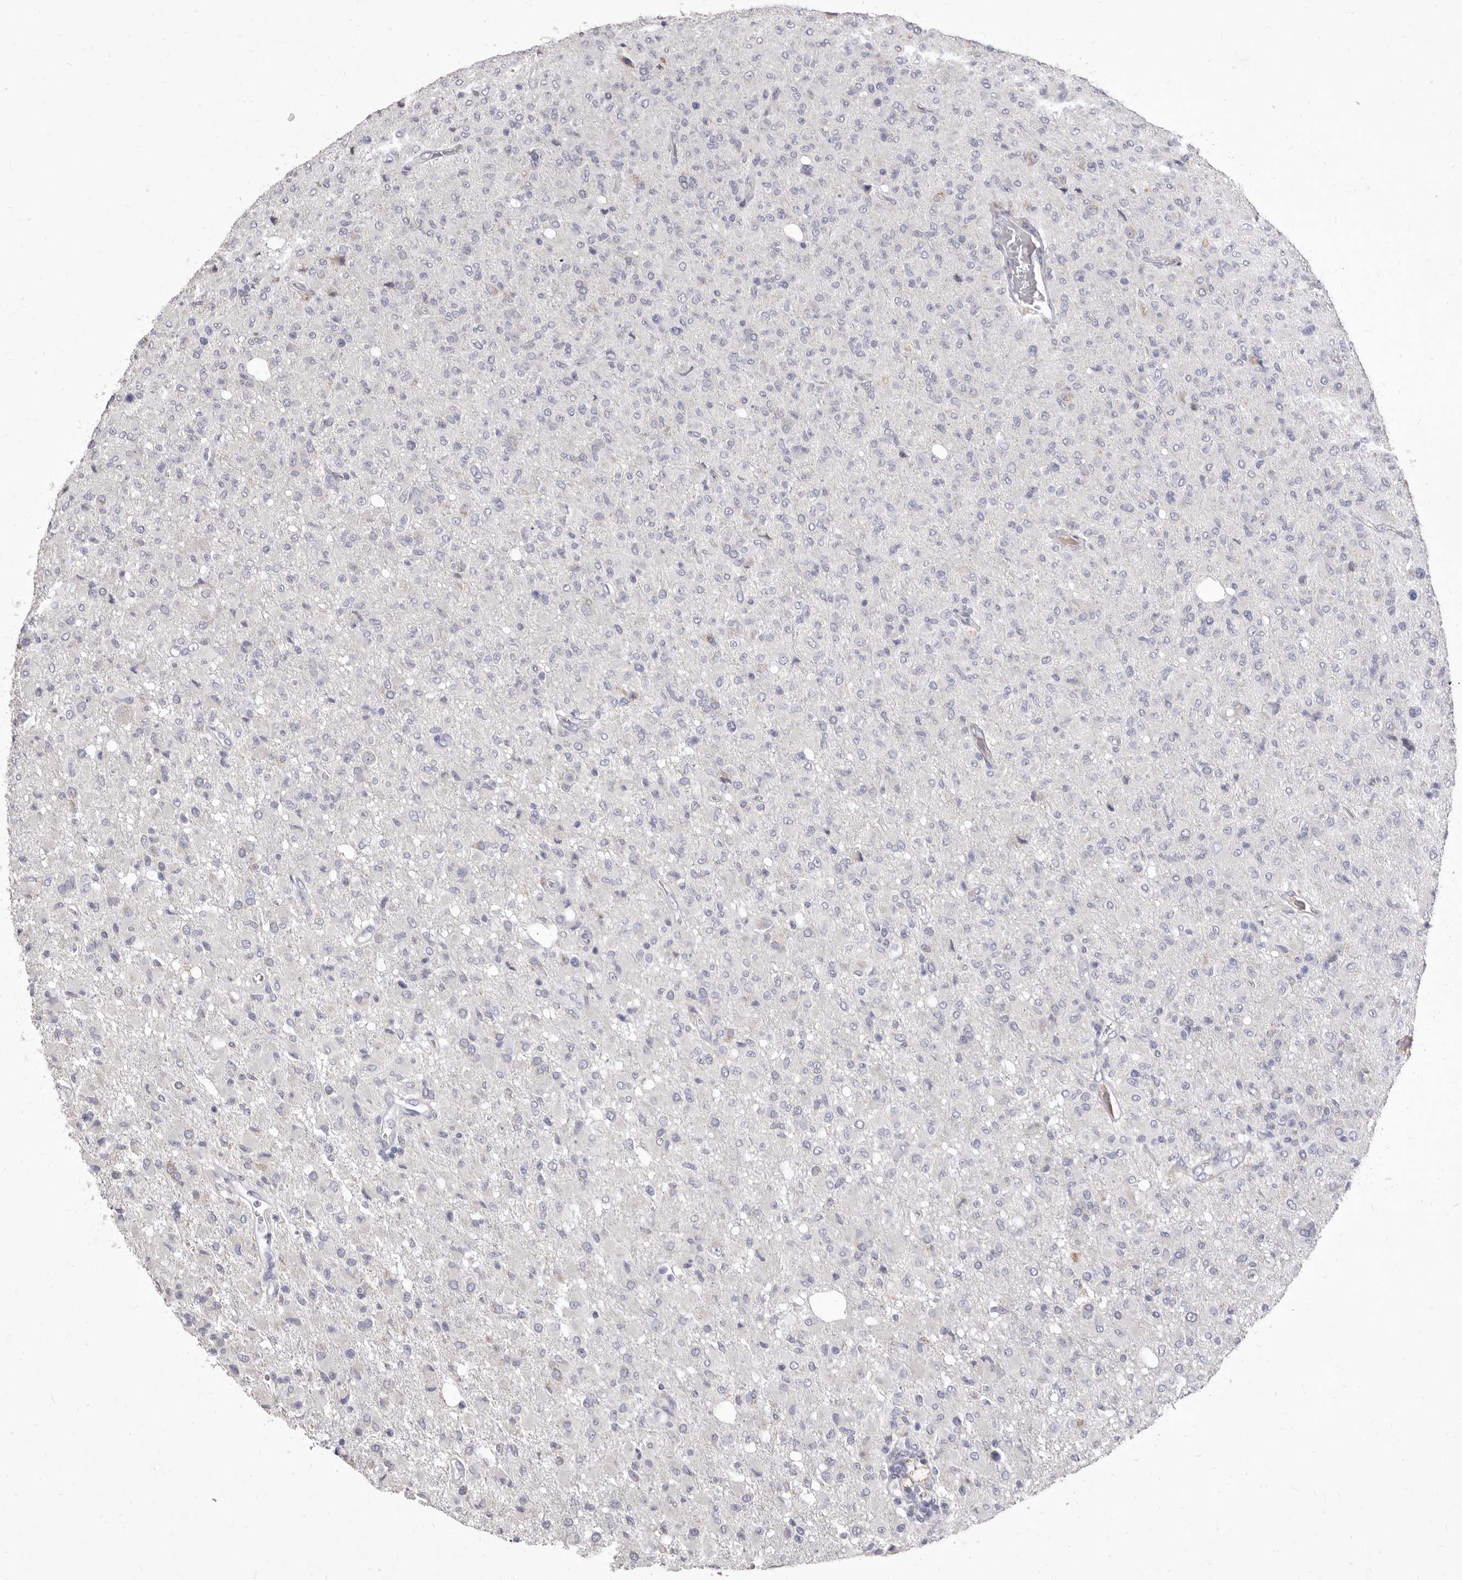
{"staining": {"intensity": "negative", "quantity": "none", "location": "none"}, "tissue": "glioma", "cell_type": "Tumor cells", "image_type": "cancer", "snomed": [{"axis": "morphology", "description": "Glioma, malignant, High grade"}, {"axis": "topography", "description": "Brain"}], "caption": "A photomicrograph of malignant glioma (high-grade) stained for a protein reveals no brown staining in tumor cells.", "gene": "CYP2E1", "patient": {"sex": "female", "age": 57}}